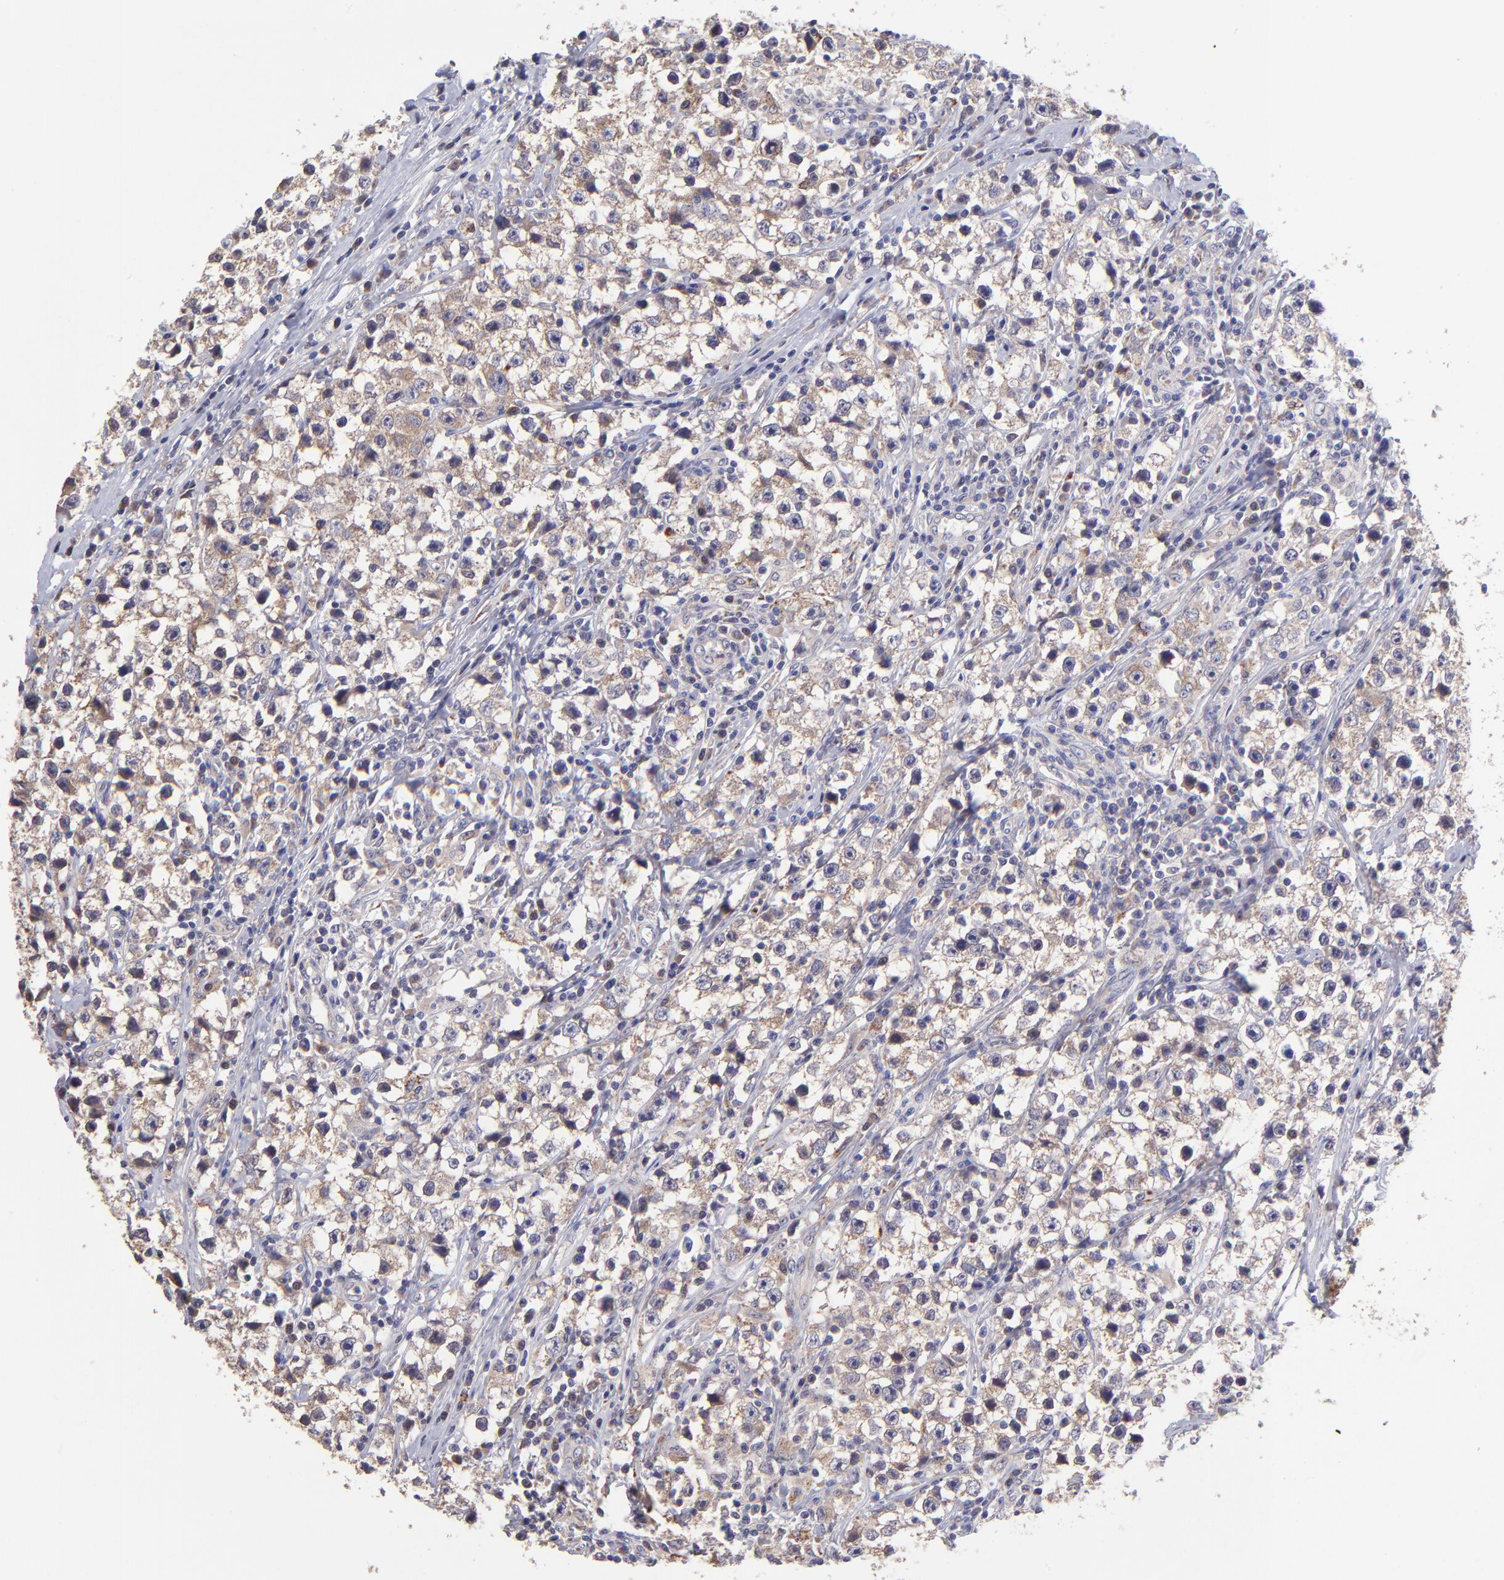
{"staining": {"intensity": "weak", "quantity": ">75%", "location": "cytoplasmic/membranous"}, "tissue": "testis cancer", "cell_type": "Tumor cells", "image_type": "cancer", "snomed": [{"axis": "morphology", "description": "Seminoma, NOS"}, {"axis": "topography", "description": "Testis"}], "caption": "Immunohistochemistry staining of testis seminoma, which reveals low levels of weak cytoplasmic/membranous staining in approximately >75% of tumor cells indicating weak cytoplasmic/membranous protein staining. The staining was performed using DAB (3,3'-diaminobenzidine) (brown) for protein detection and nuclei were counterstained in hematoxylin (blue).", "gene": "NSF", "patient": {"sex": "male", "age": 35}}